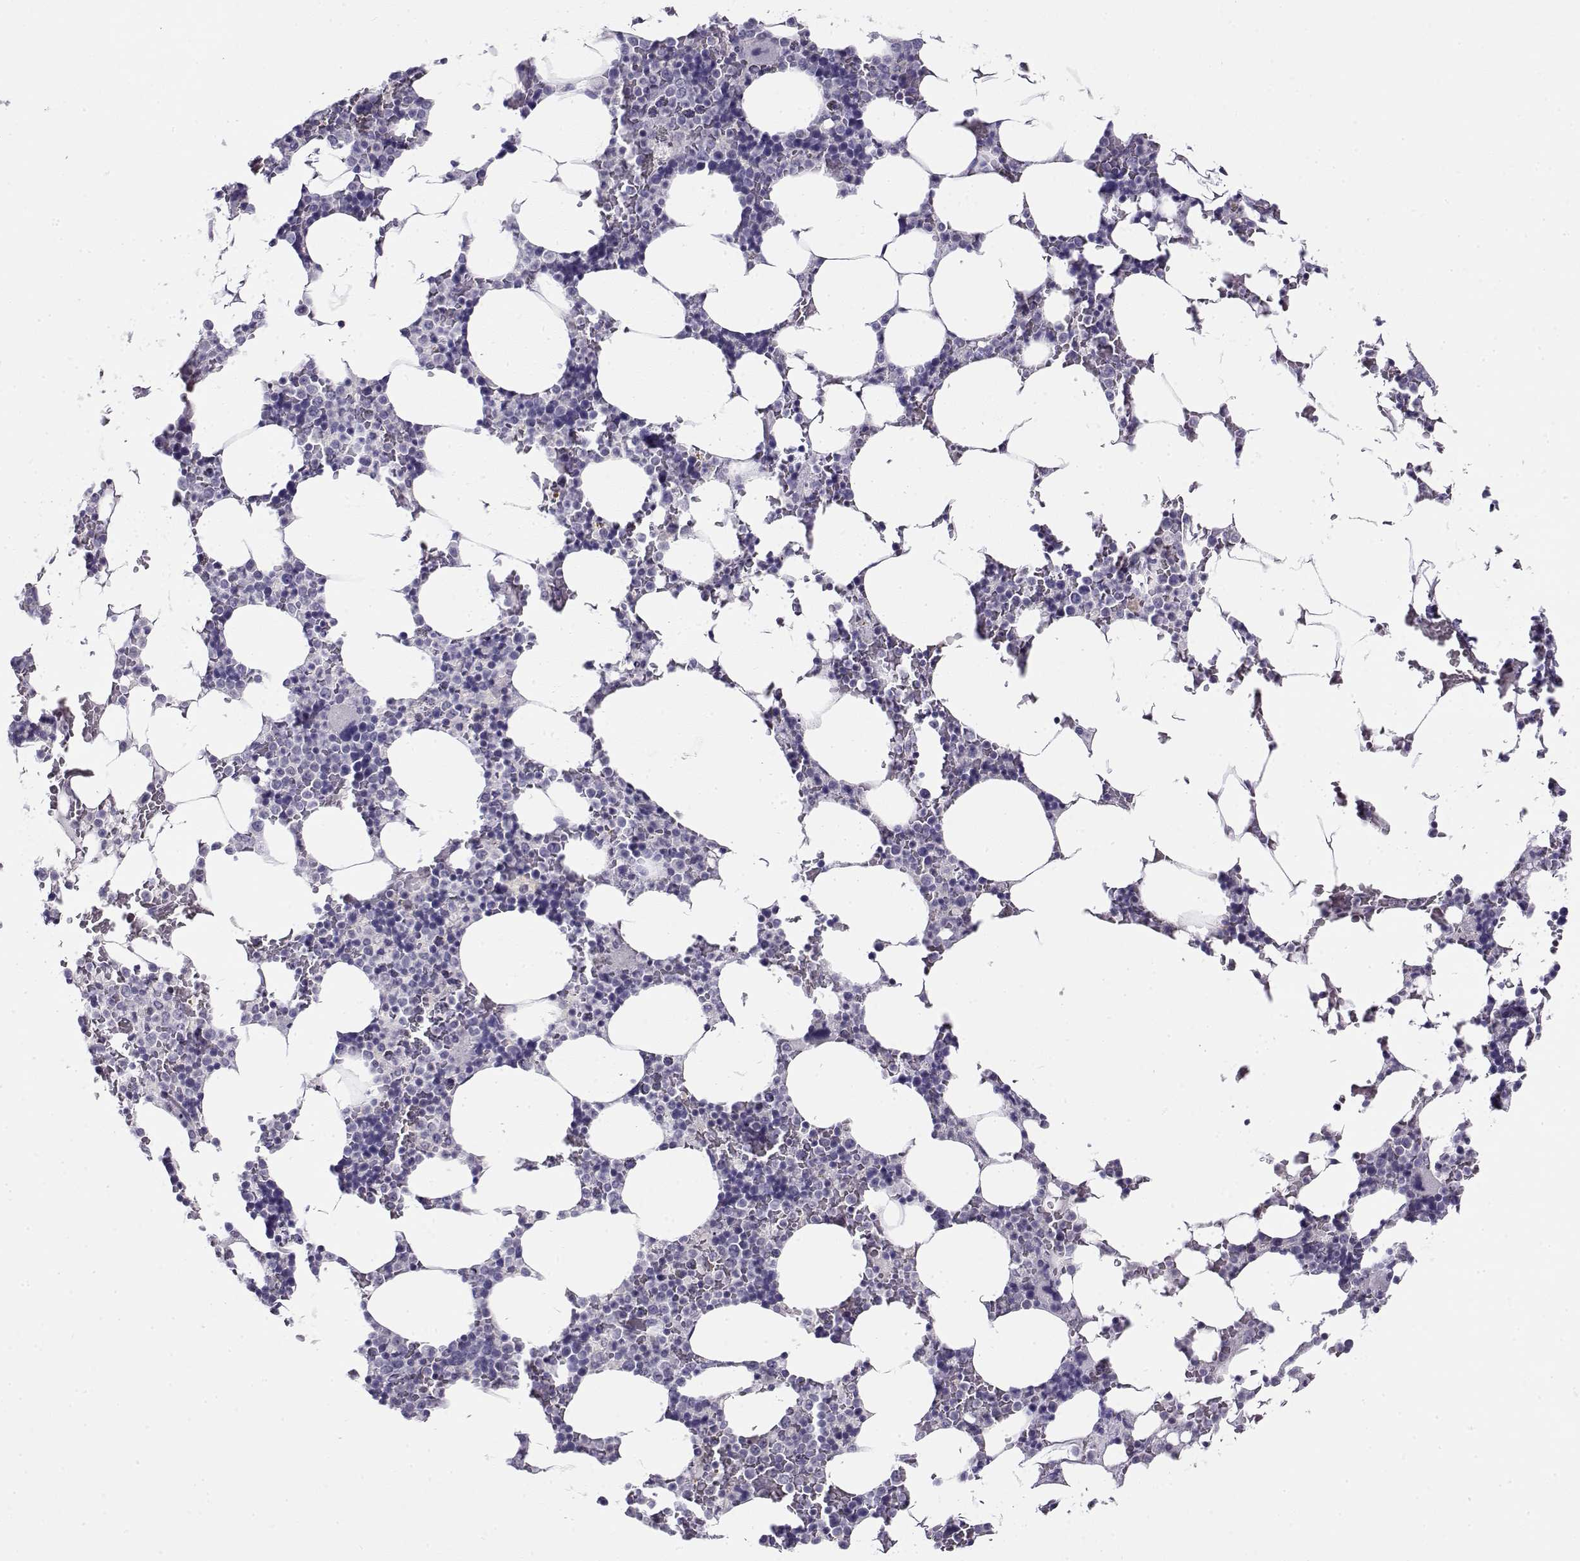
{"staining": {"intensity": "negative", "quantity": "none", "location": "none"}, "tissue": "bone marrow", "cell_type": "Hematopoietic cells", "image_type": "normal", "snomed": [{"axis": "morphology", "description": "Normal tissue, NOS"}, {"axis": "topography", "description": "Bone marrow"}], "caption": "Hematopoietic cells show no significant positivity in unremarkable bone marrow. (DAB (3,3'-diaminobenzidine) IHC visualized using brightfield microscopy, high magnification).", "gene": "FEZF1", "patient": {"sex": "male", "age": 51}}